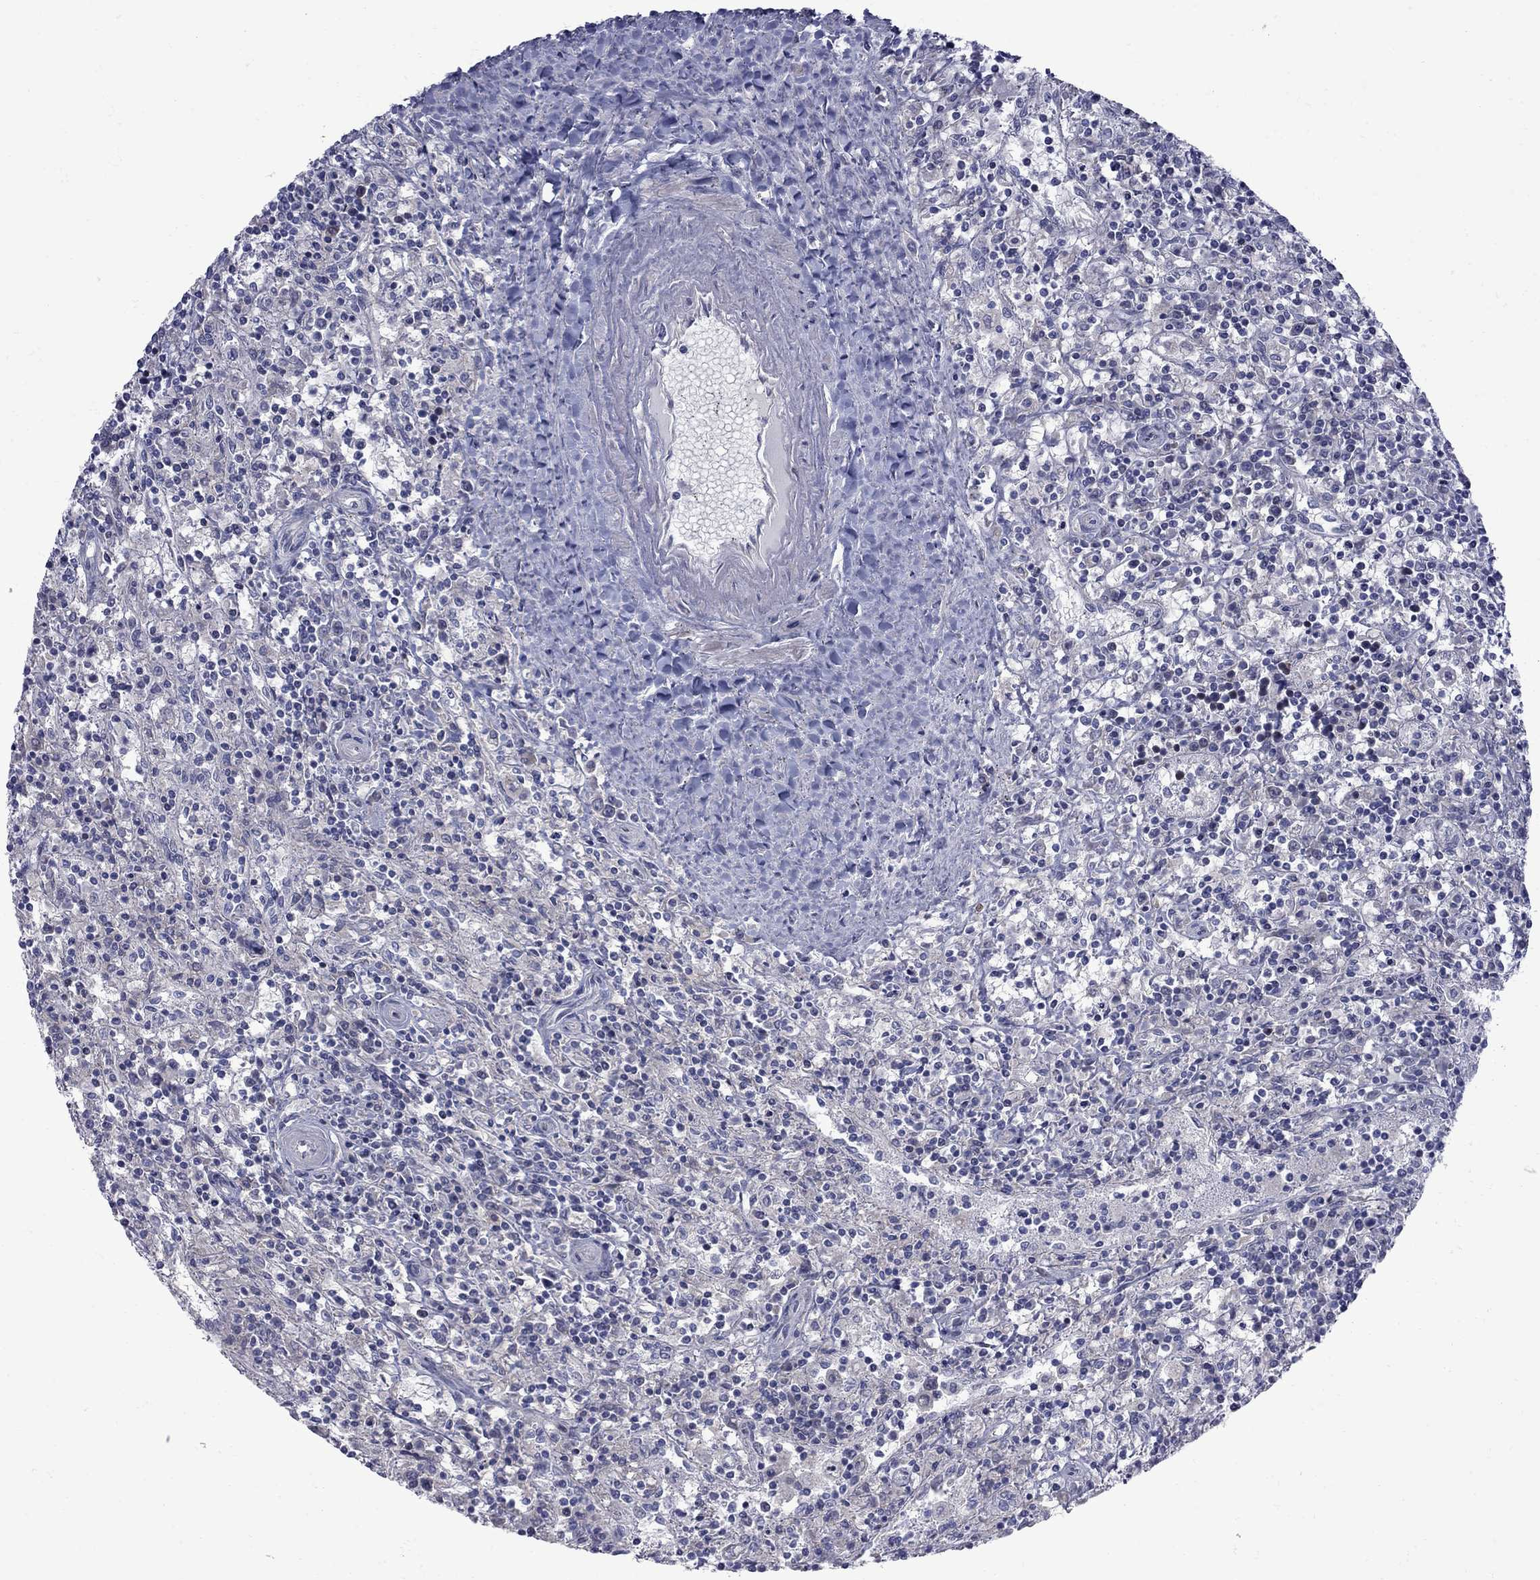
{"staining": {"intensity": "negative", "quantity": "none", "location": "none"}, "tissue": "lymphoma", "cell_type": "Tumor cells", "image_type": "cancer", "snomed": [{"axis": "morphology", "description": "Malignant lymphoma, non-Hodgkin's type, Low grade"}, {"axis": "topography", "description": "Spleen"}], "caption": "Lymphoma stained for a protein using immunohistochemistry shows no expression tumor cells.", "gene": "NRARP", "patient": {"sex": "male", "age": 62}}